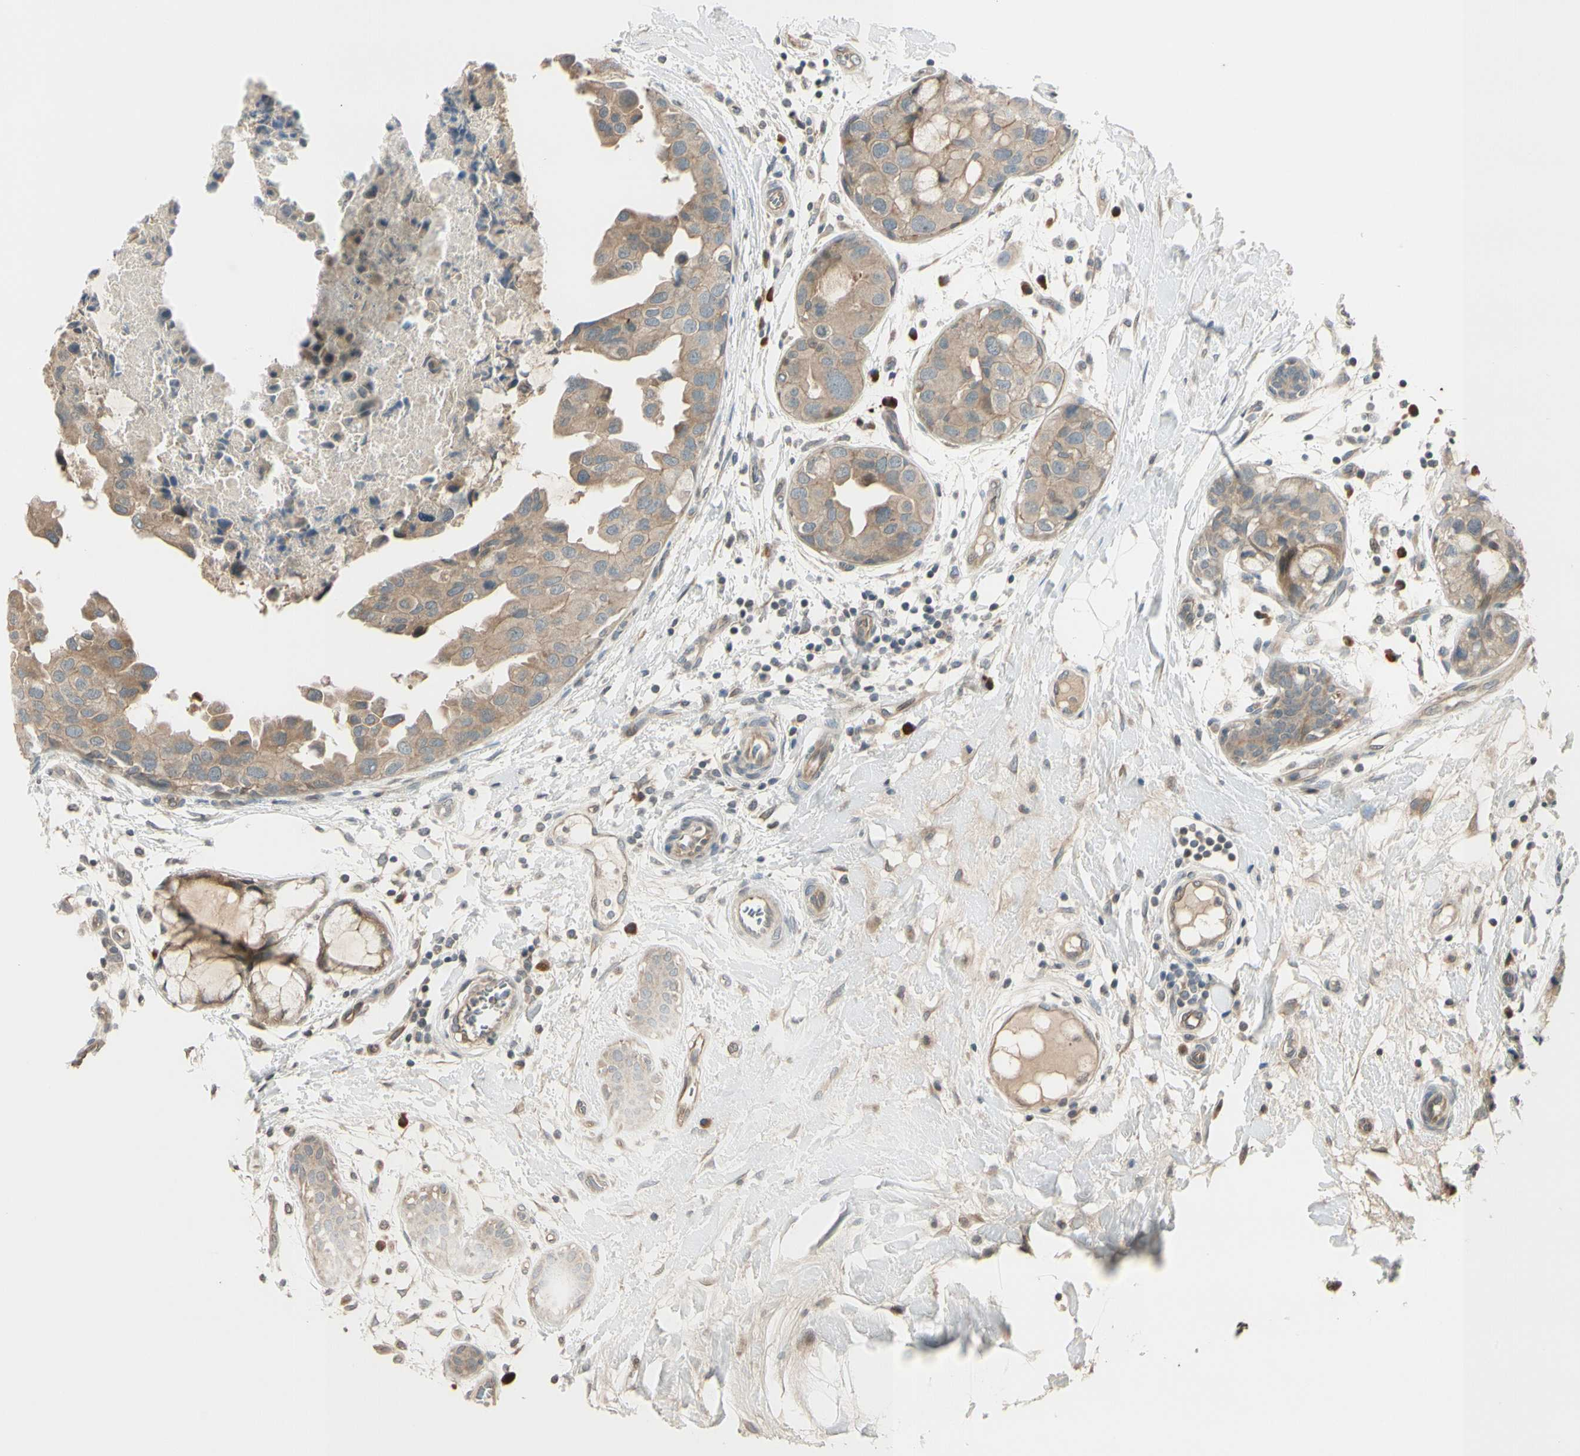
{"staining": {"intensity": "weak", "quantity": ">75%", "location": "none"}, "tissue": "breast cancer", "cell_type": "Tumor cells", "image_type": "cancer", "snomed": [{"axis": "morphology", "description": "Duct carcinoma"}, {"axis": "topography", "description": "Breast"}], "caption": "DAB (3,3'-diaminobenzidine) immunohistochemical staining of human invasive ductal carcinoma (breast) demonstrates weak None protein staining in about >75% of tumor cells. The staining is performed using DAB (3,3'-diaminobenzidine) brown chromogen to label protein expression. The nuclei are counter-stained blue using hematoxylin.", "gene": "FGF10", "patient": {"sex": "female", "age": 40}}